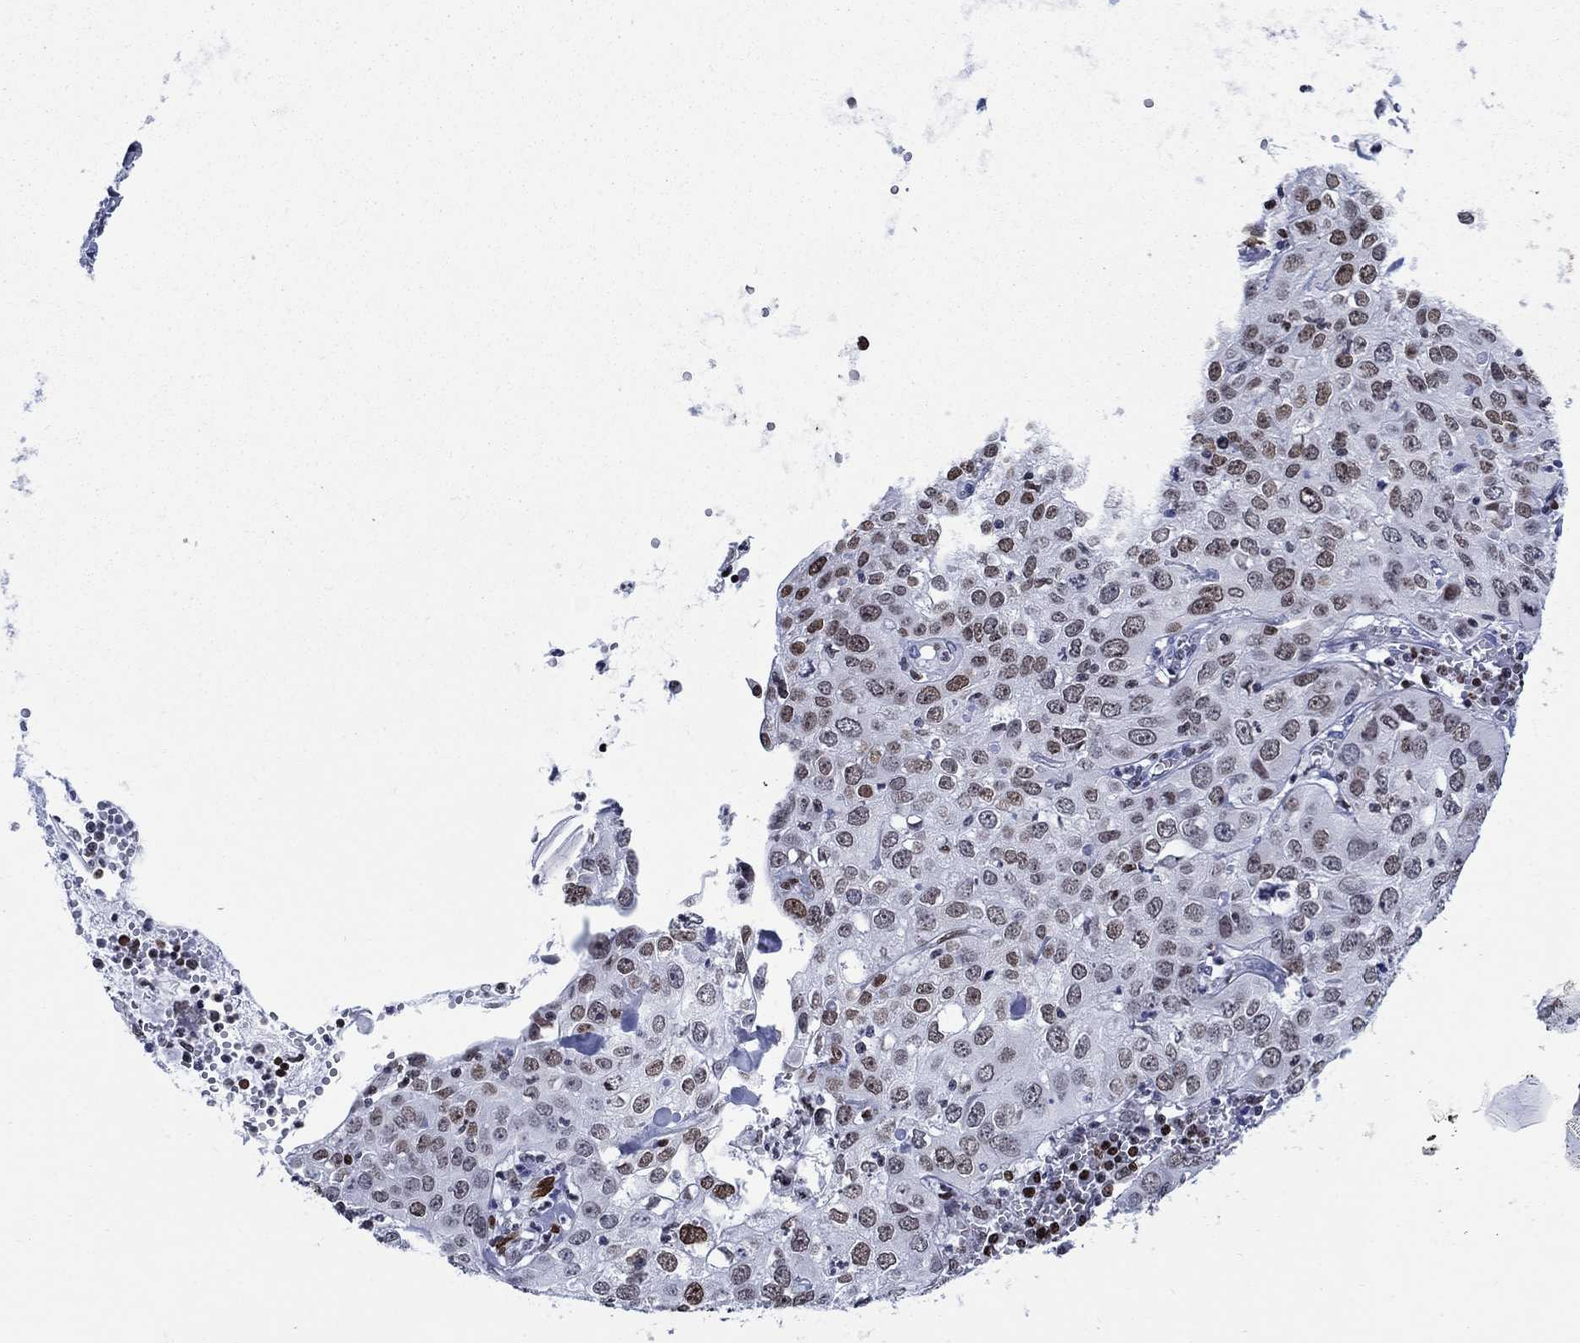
{"staining": {"intensity": "moderate", "quantity": "<25%", "location": "nuclear"}, "tissue": "cervical cancer", "cell_type": "Tumor cells", "image_type": "cancer", "snomed": [{"axis": "morphology", "description": "Squamous cell carcinoma, NOS"}, {"axis": "topography", "description": "Cervix"}], "caption": "The histopathology image shows immunohistochemical staining of squamous cell carcinoma (cervical). There is moderate nuclear positivity is seen in about <25% of tumor cells.", "gene": "HMGA1", "patient": {"sex": "female", "age": 24}}